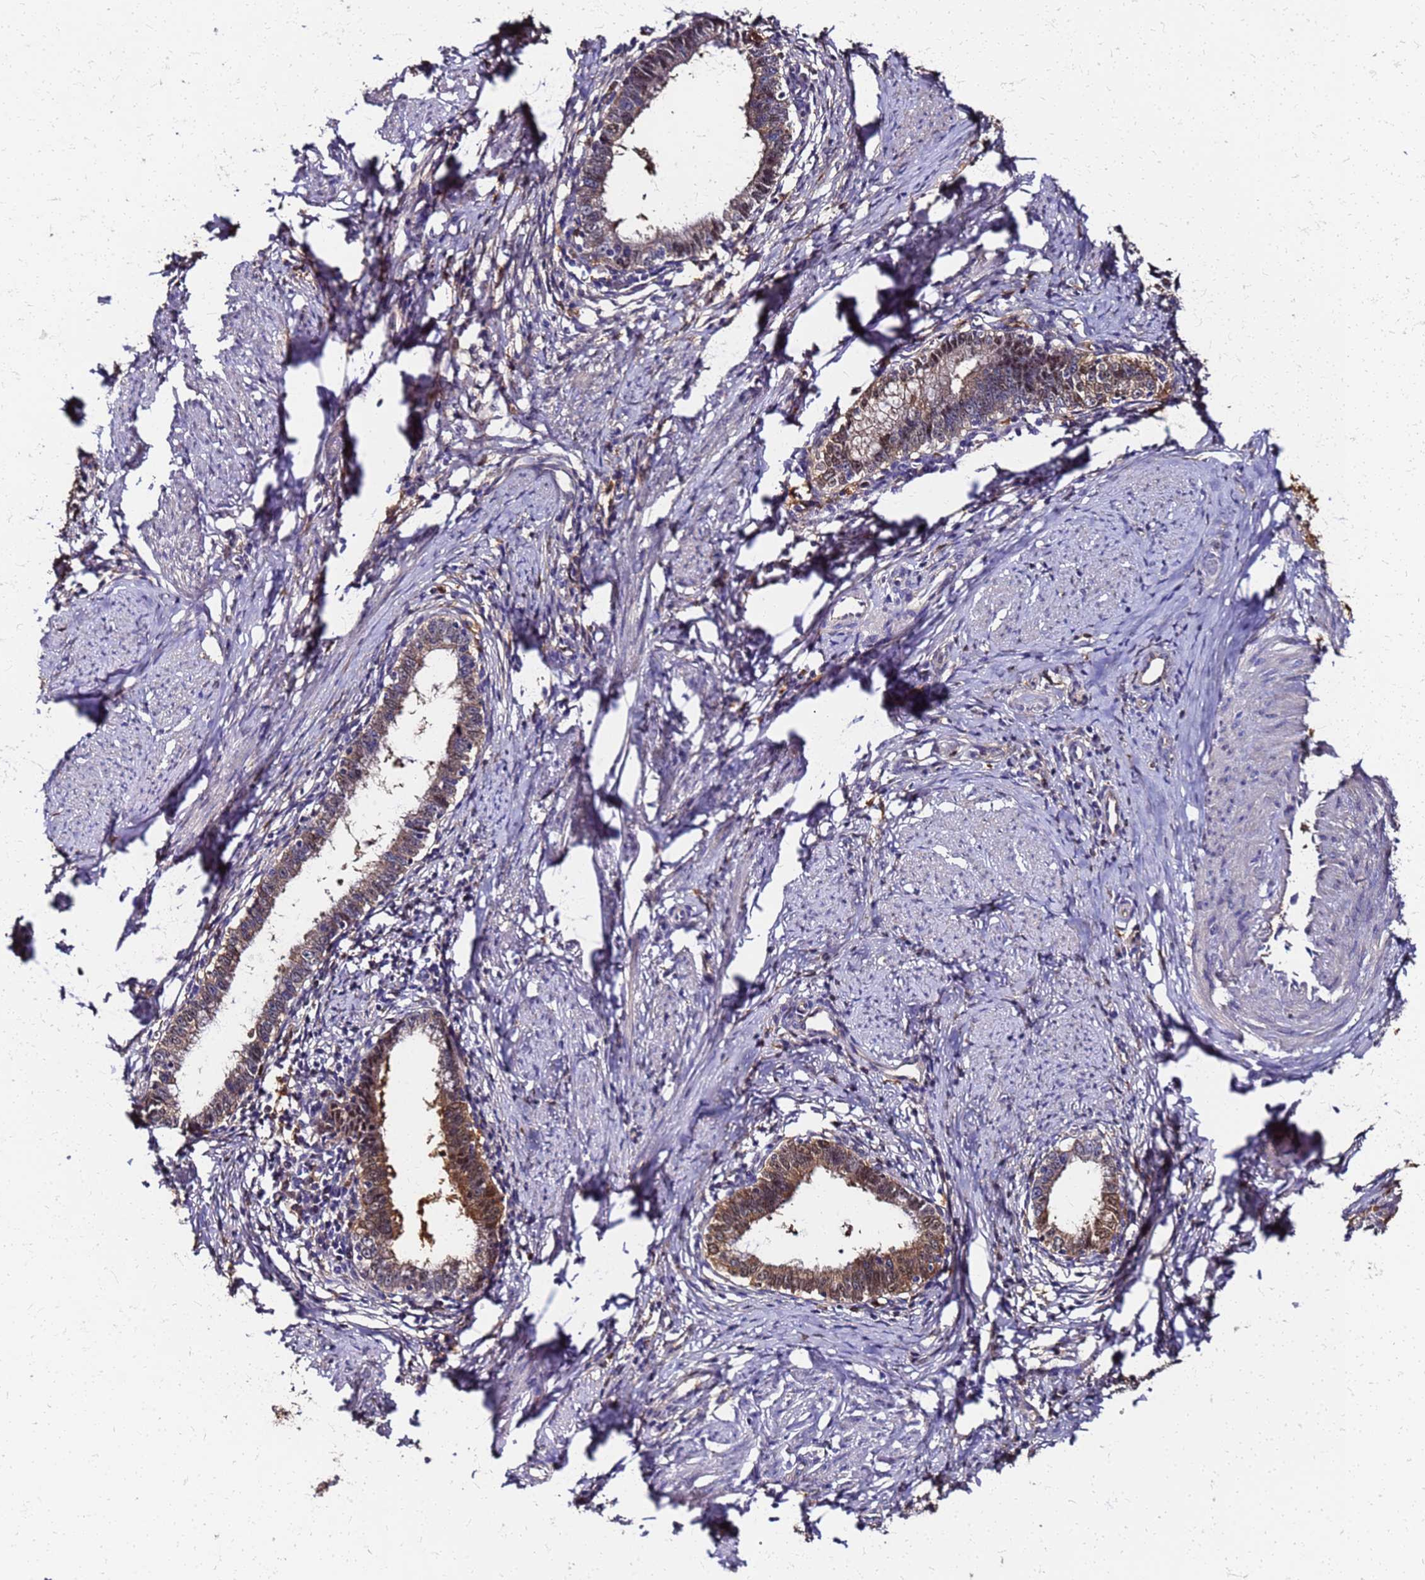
{"staining": {"intensity": "strong", "quantity": "25%-75%", "location": "cytoplasmic/membranous,nuclear"}, "tissue": "cervical cancer", "cell_type": "Tumor cells", "image_type": "cancer", "snomed": [{"axis": "morphology", "description": "Adenocarcinoma, NOS"}, {"axis": "topography", "description": "Cervix"}], "caption": "Brown immunohistochemical staining in human cervical cancer (adenocarcinoma) demonstrates strong cytoplasmic/membranous and nuclear expression in approximately 25%-75% of tumor cells.", "gene": "S100A11", "patient": {"sex": "female", "age": 36}}